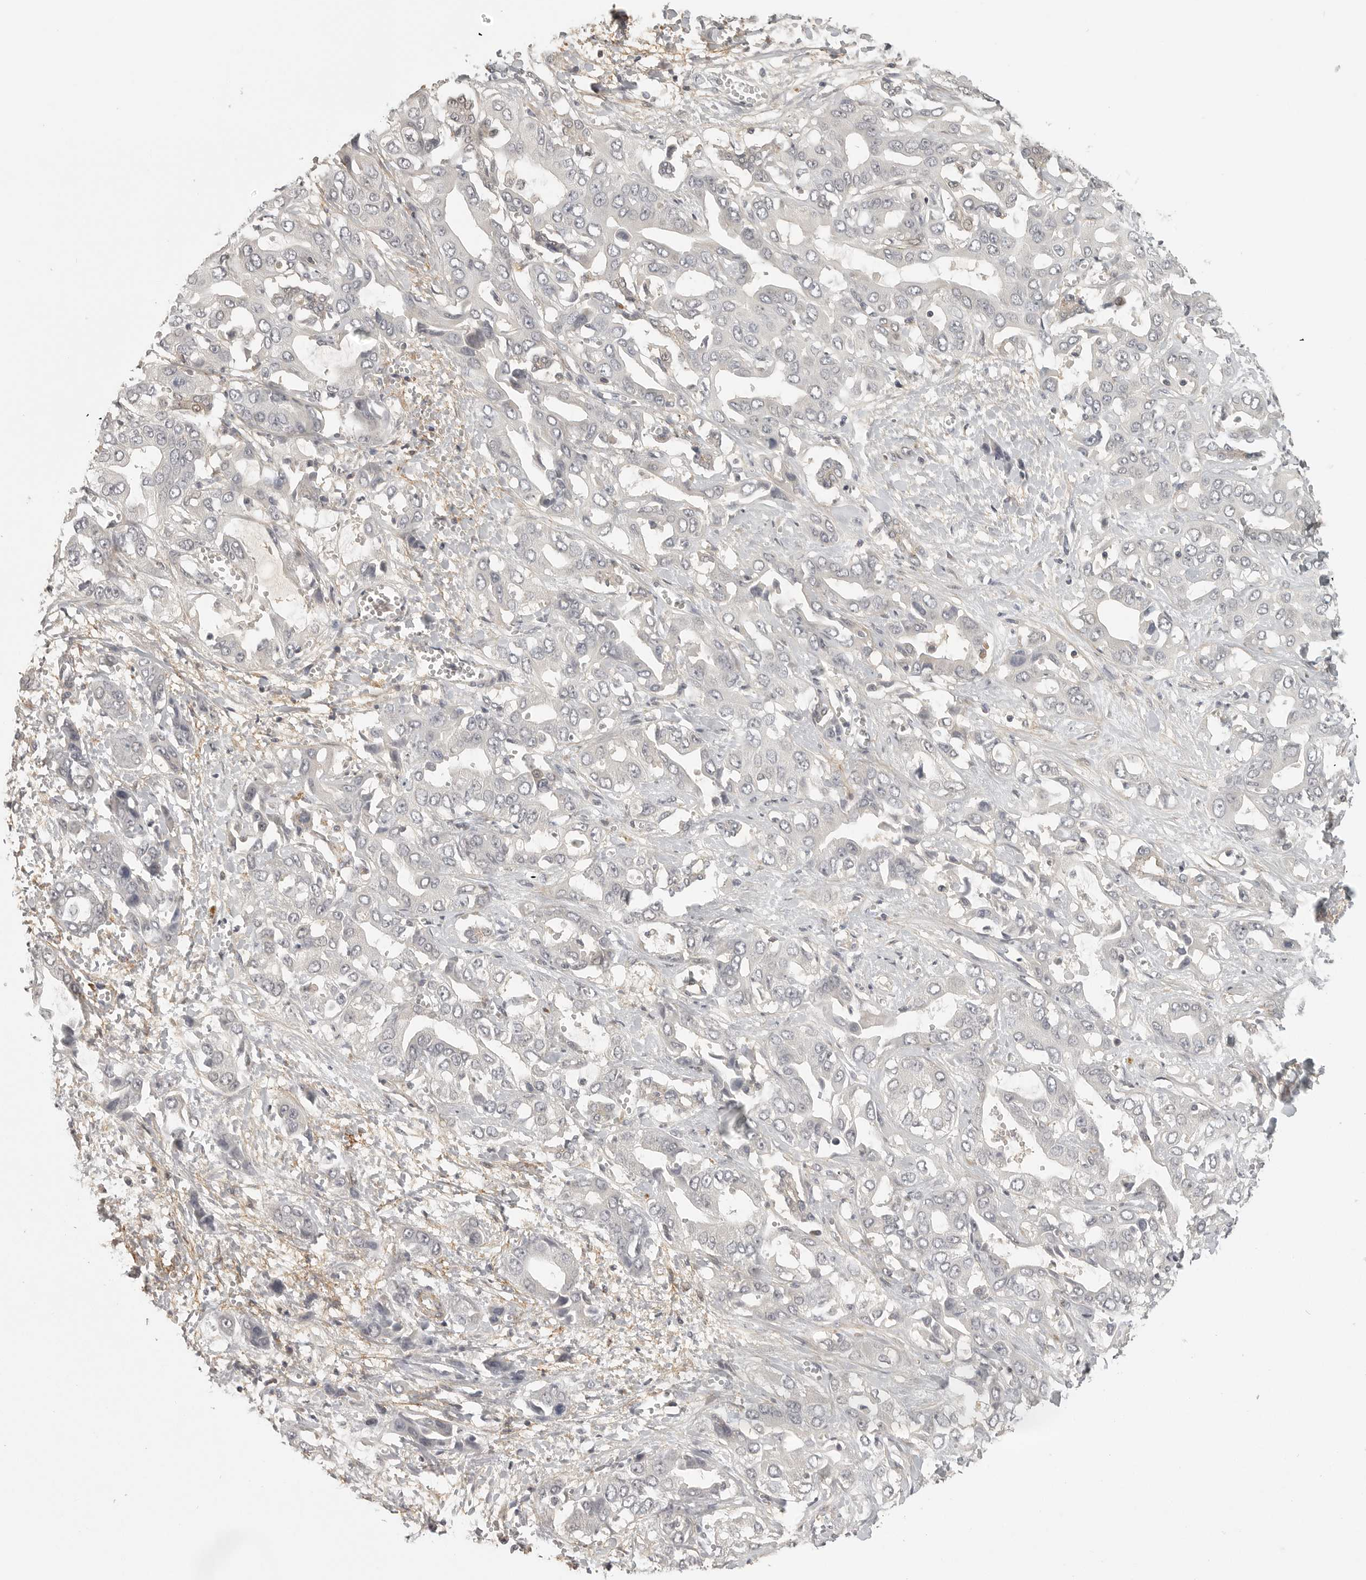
{"staining": {"intensity": "negative", "quantity": "none", "location": "none"}, "tissue": "liver cancer", "cell_type": "Tumor cells", "image_type": "cancer", "snomed": [{"axis": "morphology", "description": "Cholangiocarcinoma"}, {"axis": "topography", "description": "Liver"}], "caption": "Immunohistochemistry (IHC) micrograph of liver cancer stained for a protein (brown), which shows no positivity in tumor cells.", "gene": "UROD", "patient": {"sex": "female", "age": 52}}